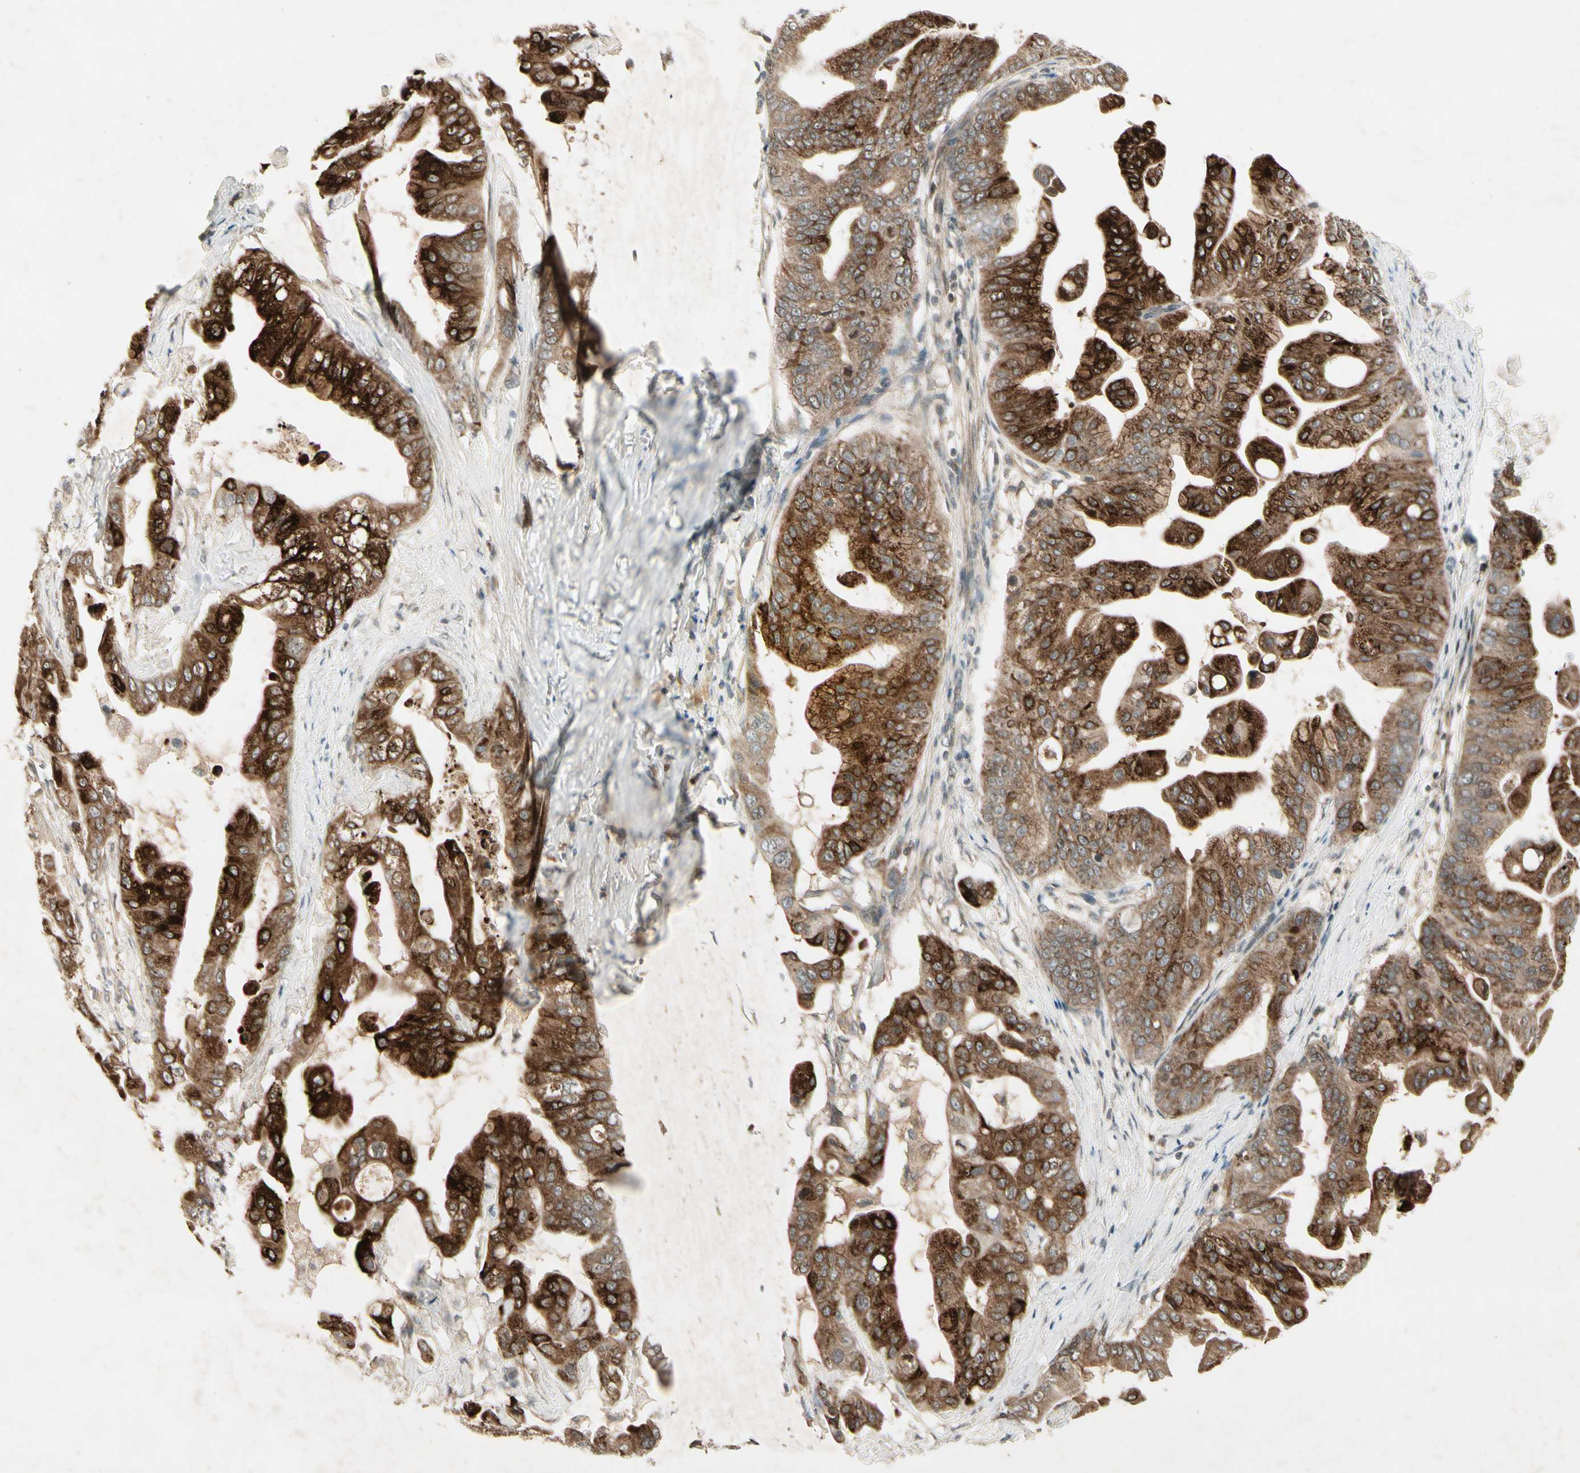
{"staining": {"intensity": "strong", "quantity": ">75%", "location": "cytoplasmic/membranous"}, "tissue": "pancreatic cancer", "cell_type": "Tumor cells", "image_type": "cancer", "snomed": [{"axis": "morphology", "description": "Adenocarcinoma, NOS"}, {"axis": "topography", "description": "Pancreas"}], "caption": "Human pancreatic adenocarcinoma stained with a protein marker reveals strong staining in tumor cells.", "gene": "FHDC1", "patient": {"sex": "female", "age": 75}}